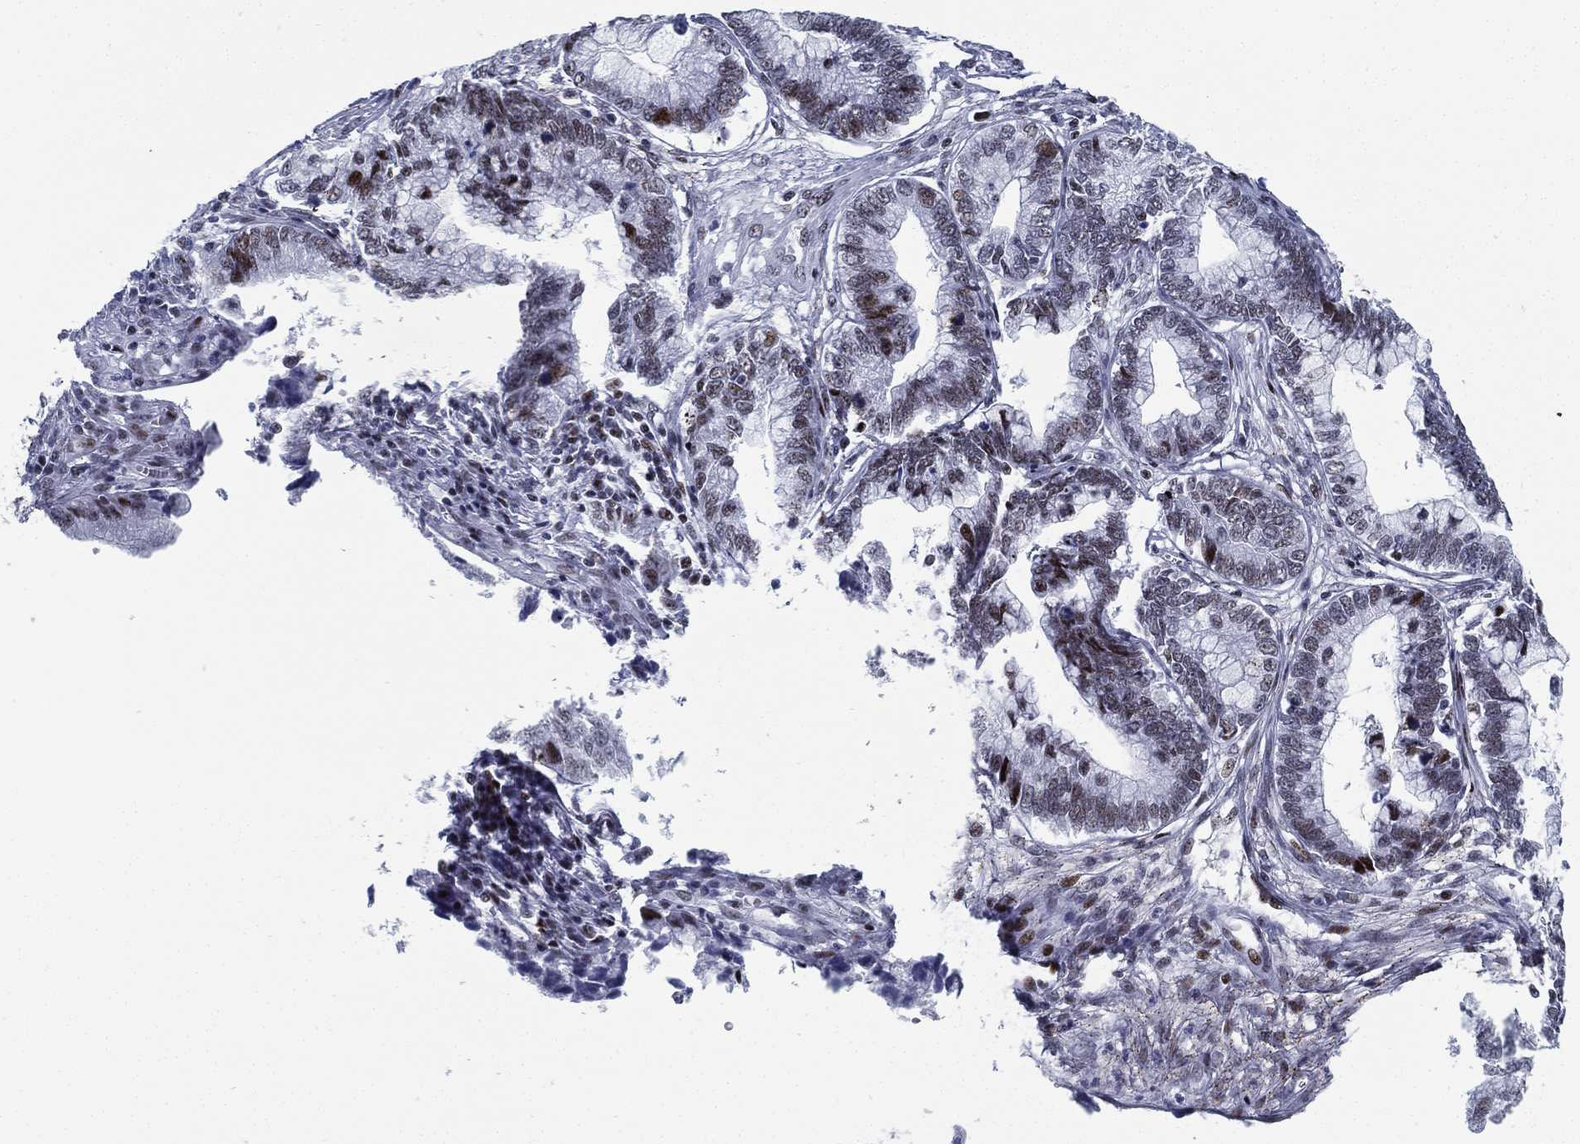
{"staining": {"intensity": "moderate", "quantity": "25%-75%", "location": "nuclear"}, "tissue": "cervical cancer", "cell_type": "Tumor cells", "image_type": "cancer", "snomed": [{"axis": "morphology", "description": "Adenocarcinoma, NOS"}, {"axis": "topography", "description": "Cervix"}], "caption": "Protein staining shows moderate nuclear staining in about 25%-75% of tumor cells in cervical adenocarcinoma.", "gene": "CYB561D2", "patient": {"sex": "female", "age": 44}}